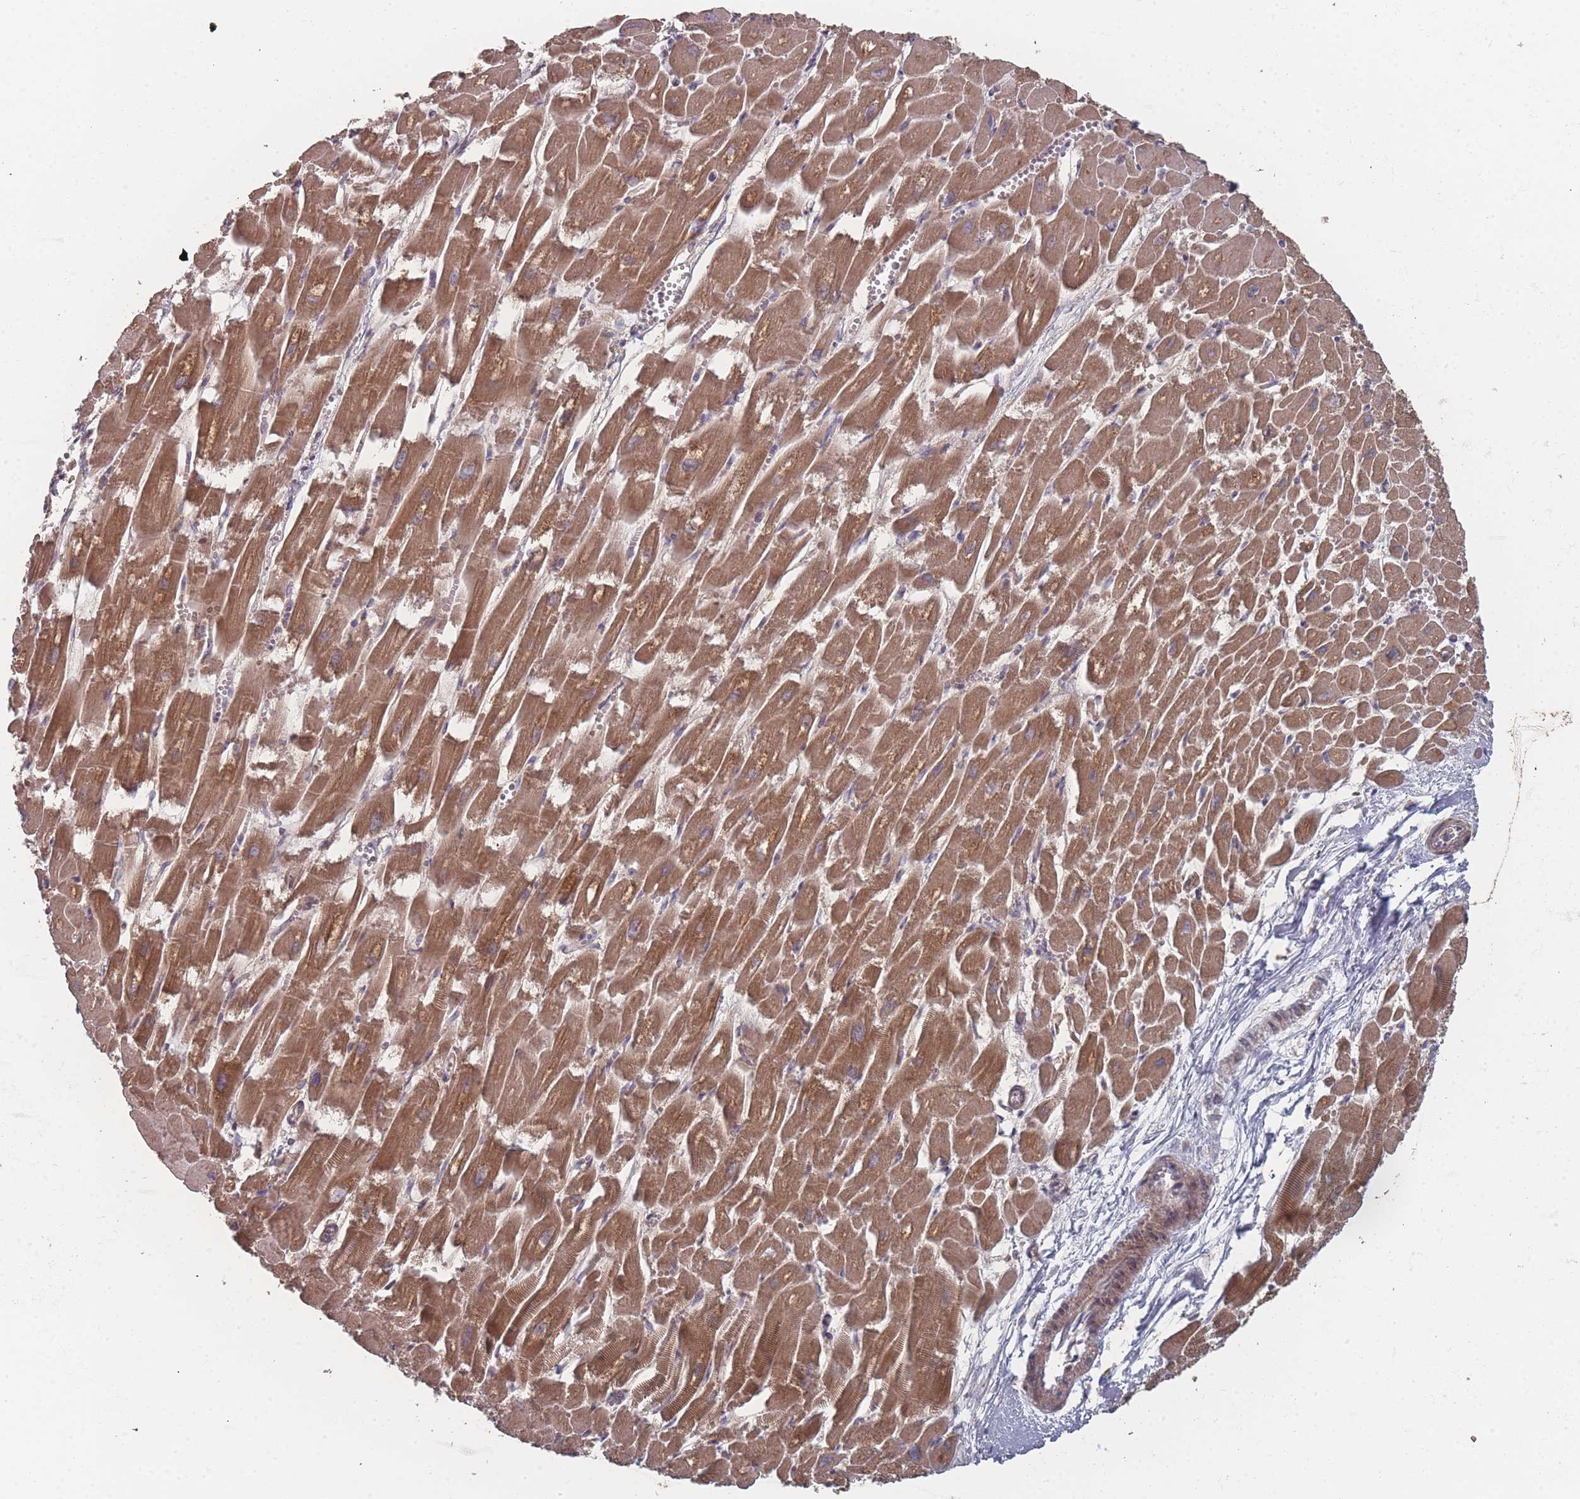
{"staining": {"intensity": "strong", "quantity": ">75%", "location": "cytoplasmic/membranous"}, "tissue": "heart muscle", "cell_type": "Cardiomyocytes", "image_type": "normal", "snomed": [{"axis": "morphology", "description": "Normal tissue, NOS"}, {"axis": "topography", "description": "Heart"}], "caption": "Immunohistochemical staining of normal heart muscle shows >75% levels of strong cytoplasmic/membranous protein expression in approximately >75% of cardiomyocytes.", "gene": "PSMB3", "patient": {"sex": "male", "age": 54}}